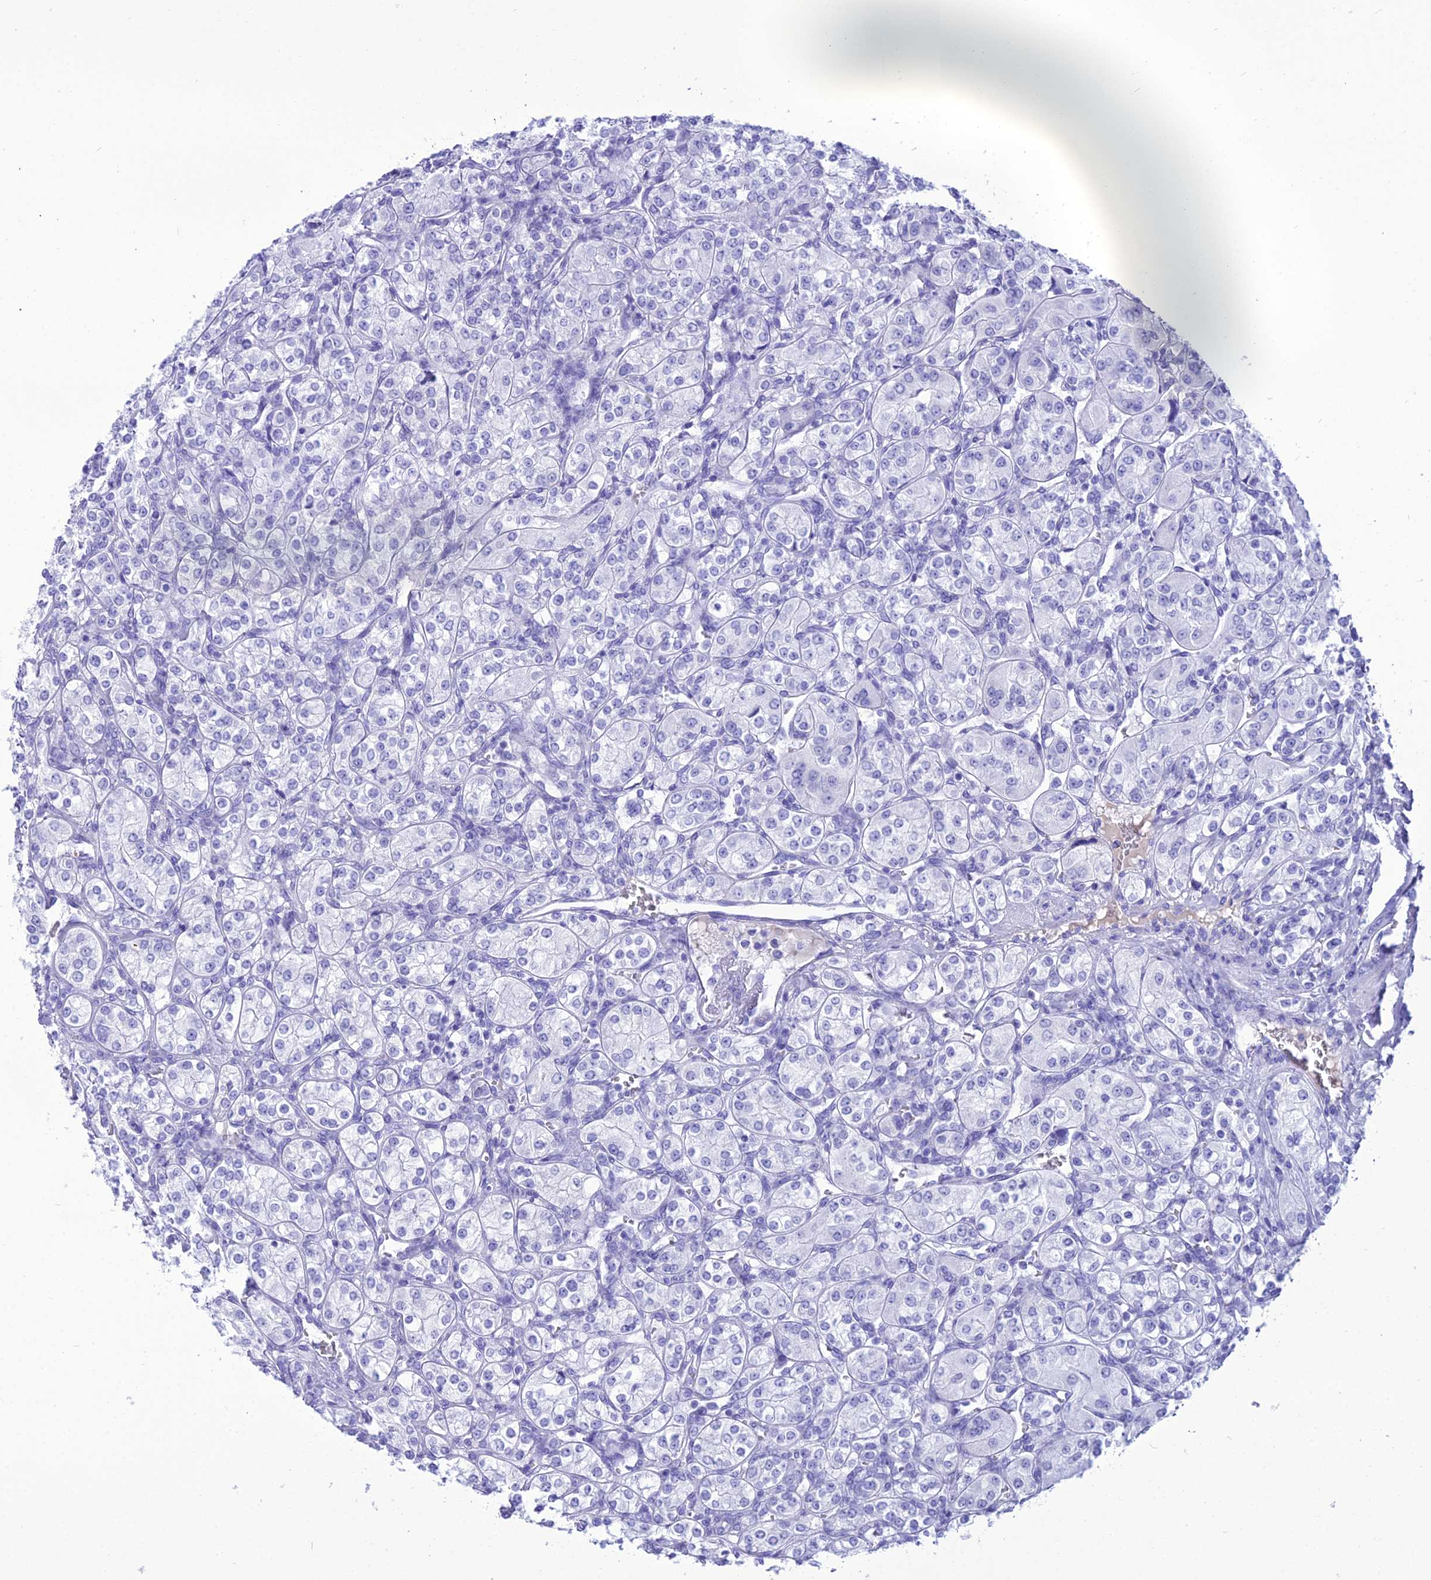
{"staining": {"intensity": "negative", "quantity": "none", "location": "none"}, "tissue": "renal cancer", "cell_type": "Tumor cells", "image_type": "cancer", "snomed": [{"axis": "morphology", "description": "Adenocarcinoma, NOS"}, {"axis": "topography", "description": "Kidney"}], "caption": "Immunohistochemical staining of renal cancer demonstrates no significant positivity in tumor cells.", "gene": "PNMA5", "patient": {"sex": "male", "age": 77}}